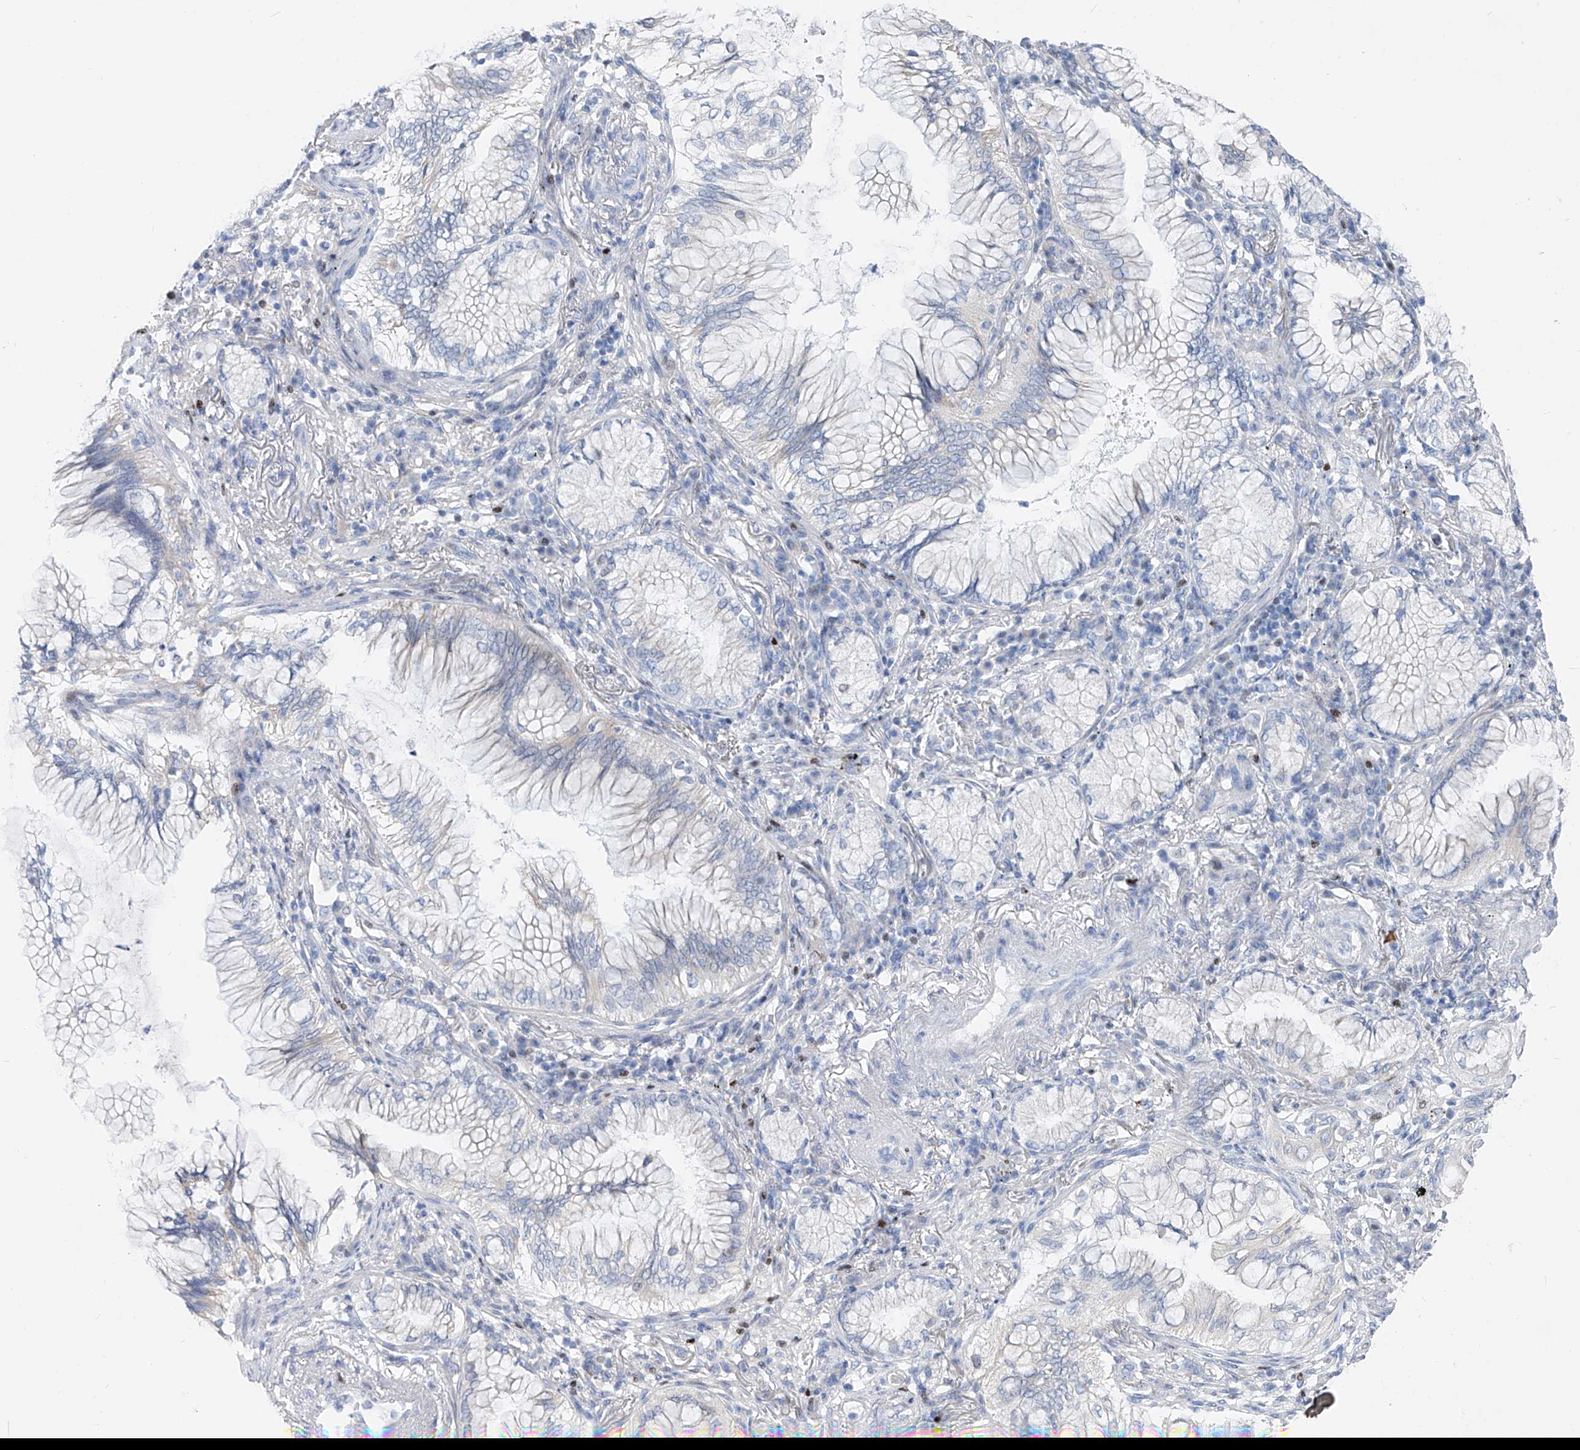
{"staining": {"intensity": "negative", "quantity": "none", "location": "none"}, "tissue": "lung cancer", "cell_type": "Tumor cells", "image_type": "cancer", "snomed": [{"axis": "morphology", "description": "Adenocarcinoma, NOS"}, {"axis": "topography", "description": "Lung"}], "caption": "This histopathology image is of lung cancer (adenocarcinoma) stained with immunohistochemistry (IHC) to label a protein in brown with the nuclei are counter-stained blue. There is no expression in tumor cells.", "gene": "FRS3", "patient": {"sex": "female", "age": 70}}